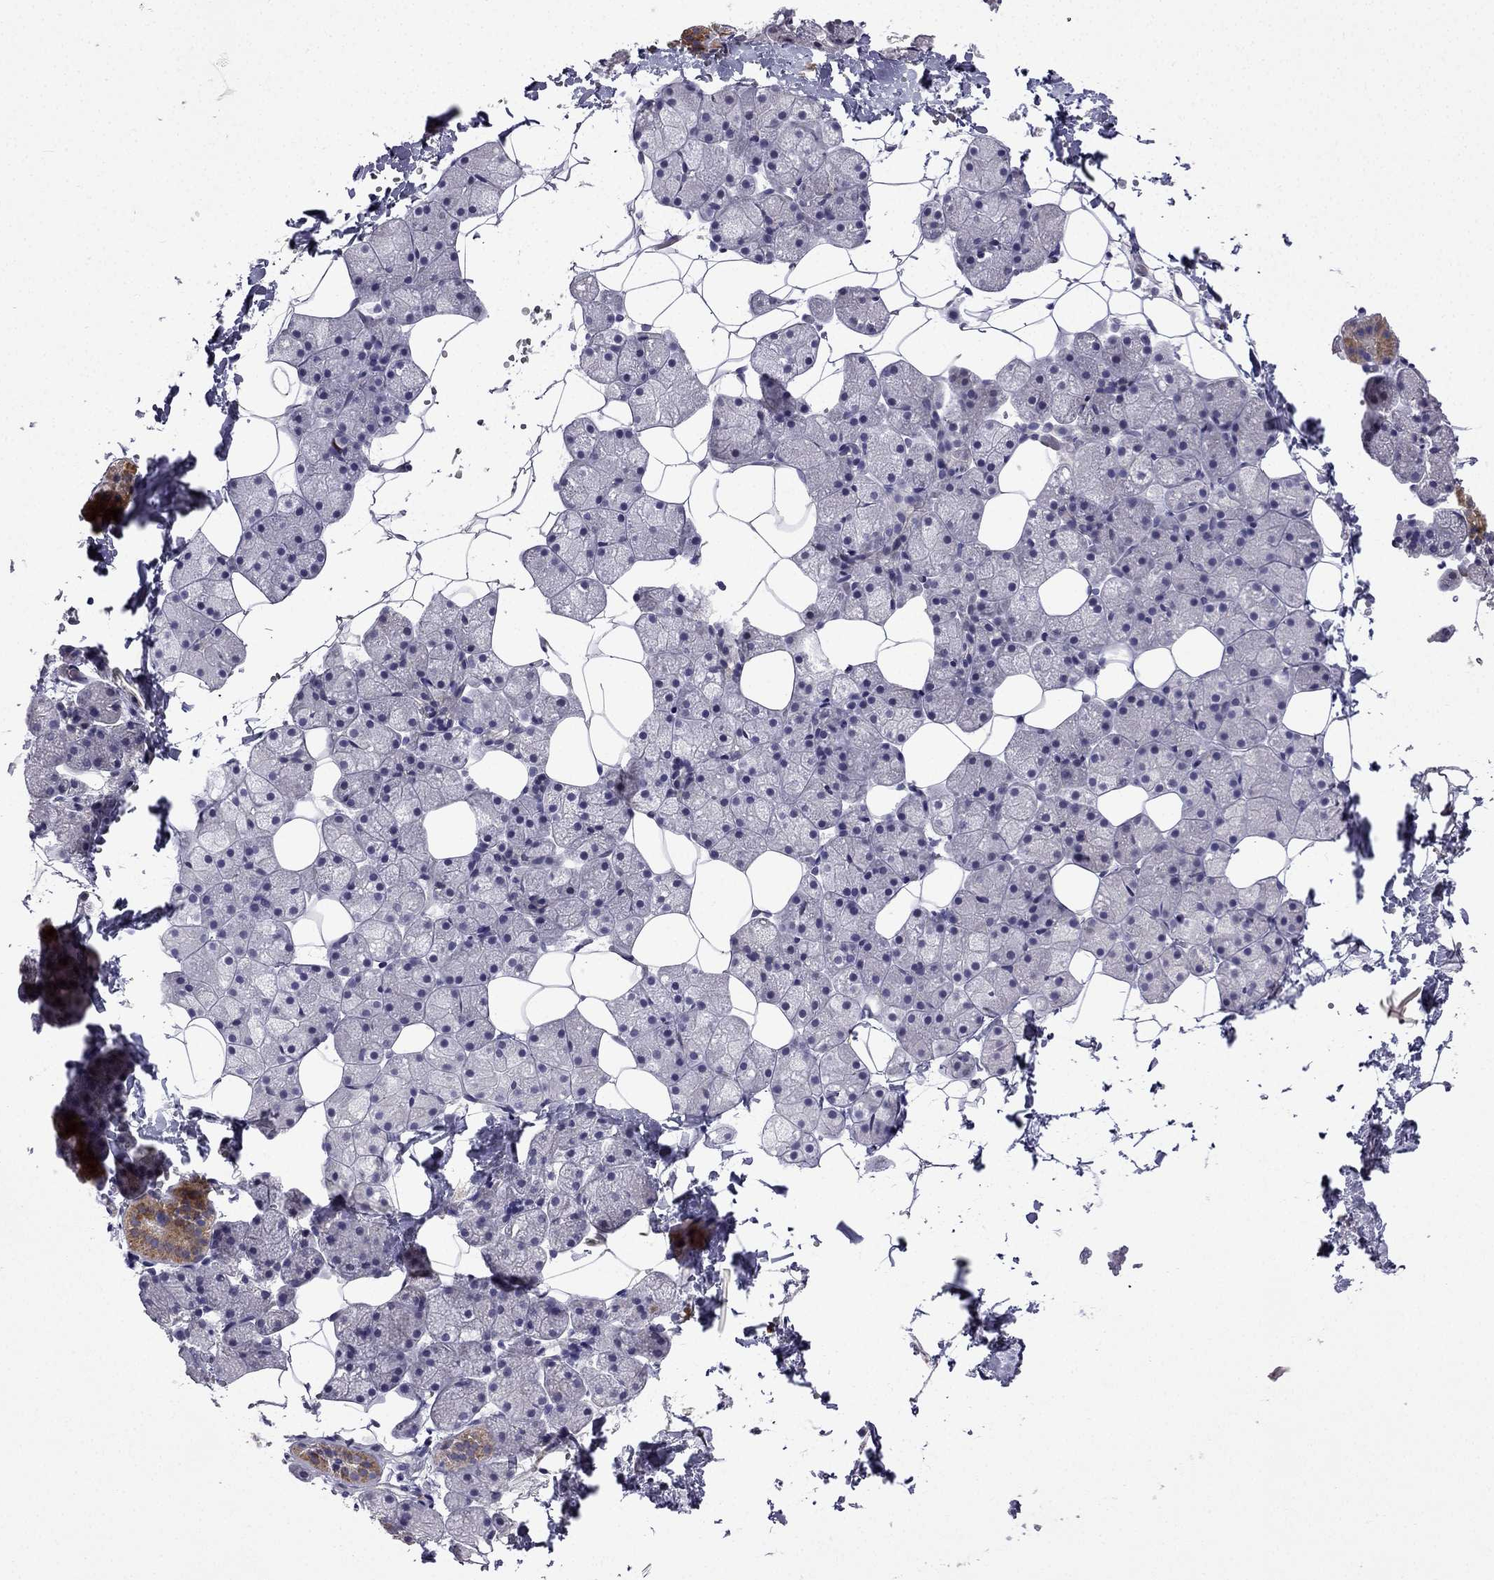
{"staining": {"intensity": "moderate", "quantity": "<25%", "location": "cytoplasmic/membranous"}, "tissue": "salivary gland", "cell_type": "Glandular cells", "image_type": "normal", "snomed": [{"axis": "morphology", "description": "Normal tissue, NOS"}, {"axis": "topography", "description": "Salivary gland"}], "caption": "High-power microscopy captured an immunohistochemistry histopathology image of unremarkable salivary gland, revealing moderate cytoplasmic/membranous expression in approximately <25% of glandular cells.", "gene": "UHRF1", "patient": {"sex": "male", "age": 38}}